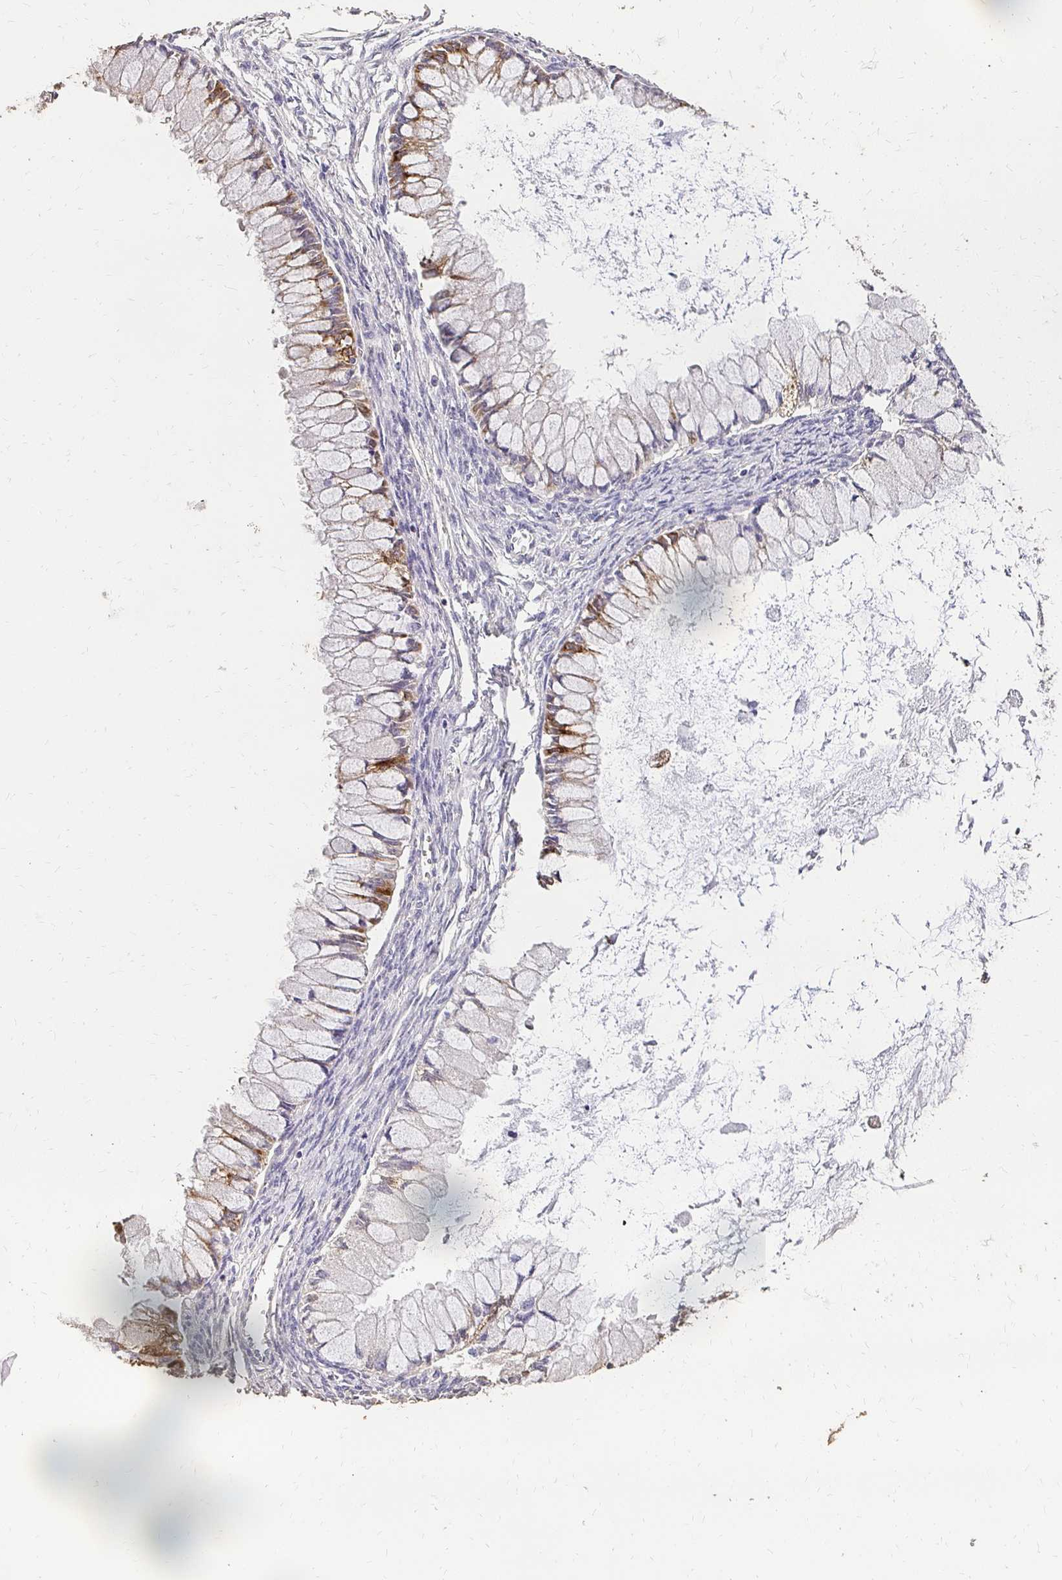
{"staining": {"intensity": "moderate", "quantity": "25%-75%", "location": "cytoplasmic/membranous"}, "tissue": "ovarian cancer", "cell_type": "Tumor cells", "image_type": "cancer", "snomed": [{"axis": "morphology", "description": "Cystadenocarcinoma, mucinous, NOS"}, {"axis": "topography", "description": "Ovary"}], "caption": "The histopathology image exhibits staining of ovarian cancer (mucinous cystadenocarcinoma), revealing moderate cytoplasmic/membranous protein expression (brown color) within tumor cells.", "gene": "UGT1A6", "patient": {"sex": "female", "age": 34}}